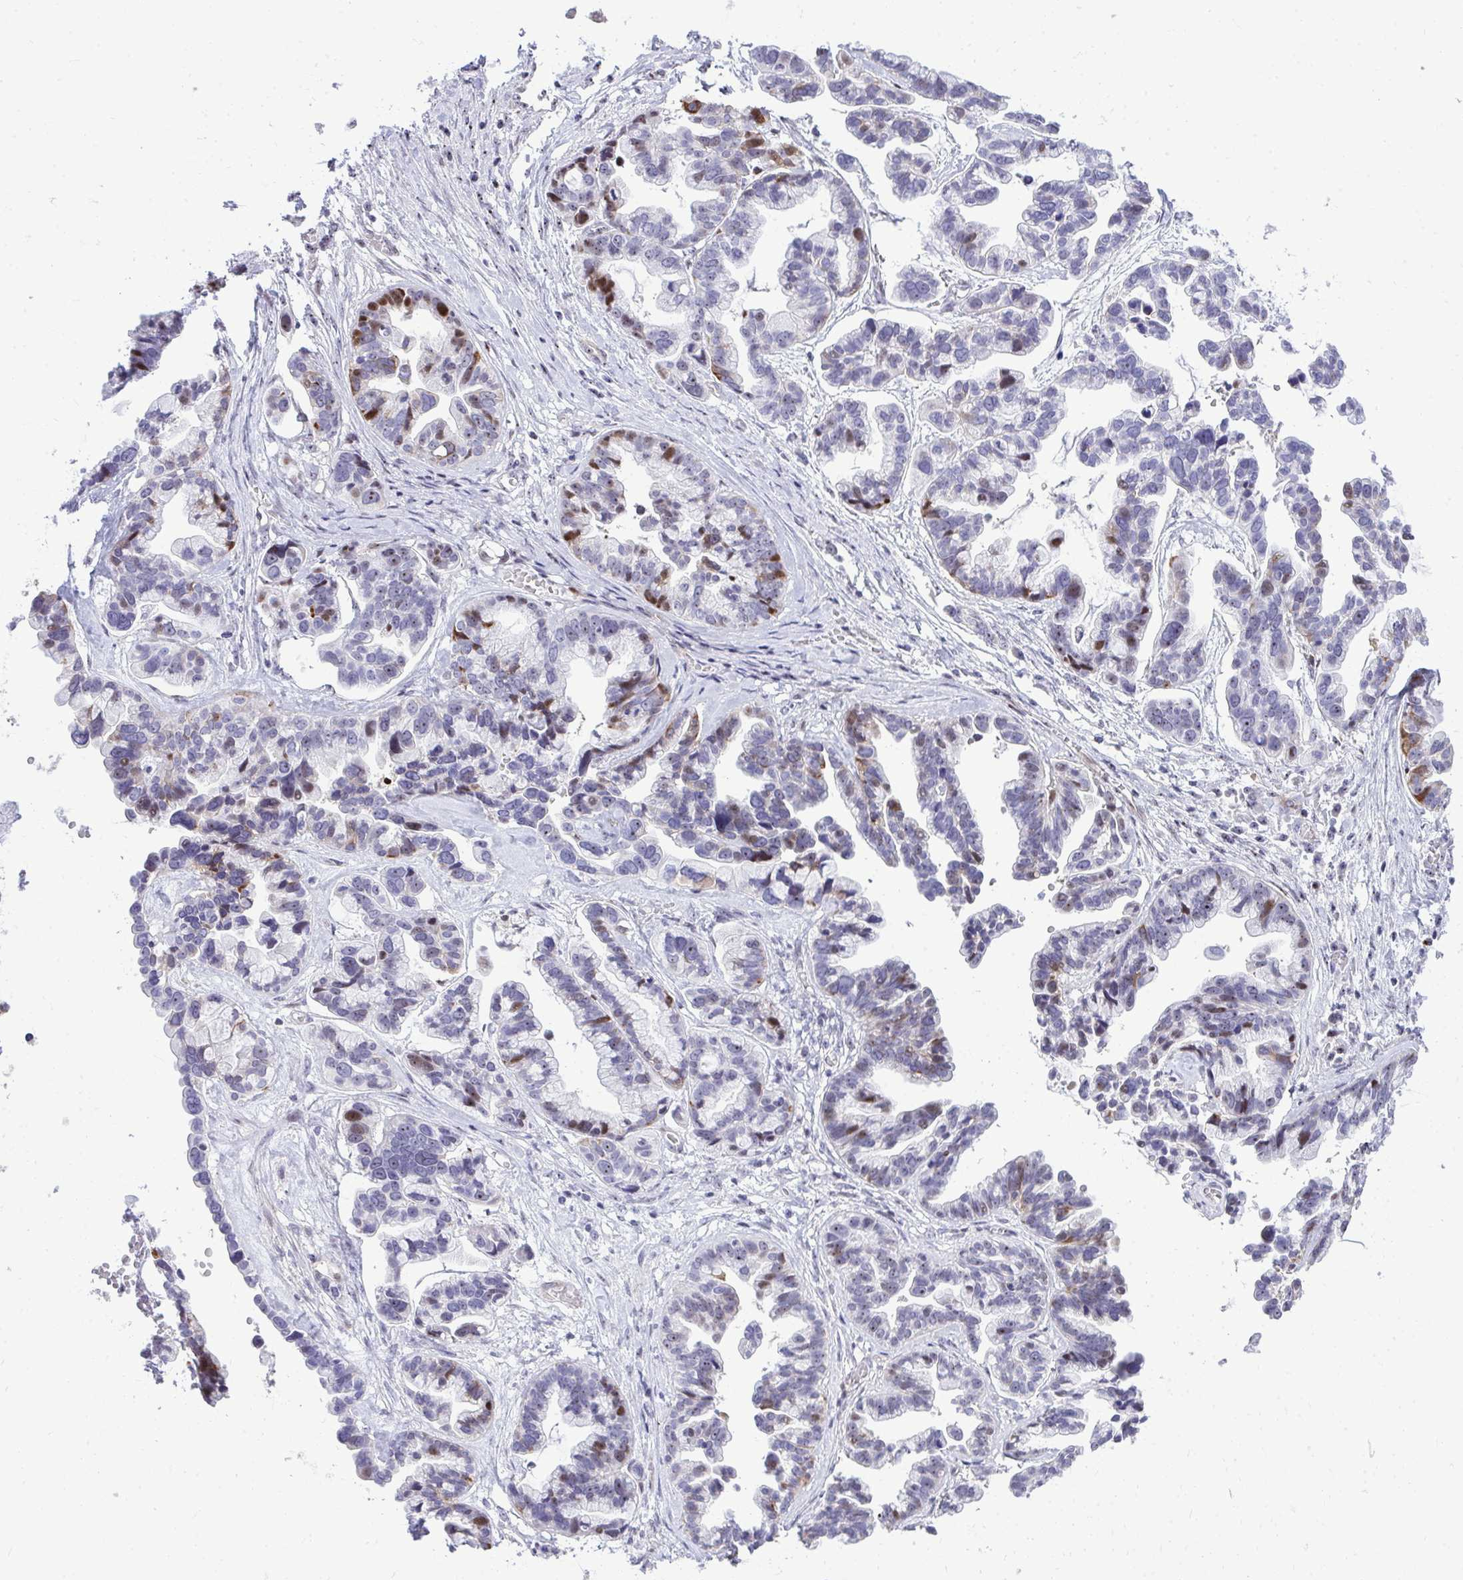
{"staining": {"intensity": "moderate", "quantity": "<25%", "location": "nuclear"}, "tissue": "ovarian cancer", "cell_type": "Tumor cells", "image_type": "cancer", "snomed": [{"axis": "morphology", "description": "Cystadenocarcinoma, serous, NOS"}, {"axis": "topography", "description": "Ovary"}], "caption": "IHC of ovarian cancer (serous cystadenocarcinoma) demonstrates low levels of moderate nuclear staining in approximately <25% of tumor cells.", "gene": "DLX4", "patient": {"sex": "female", "age": 56}}